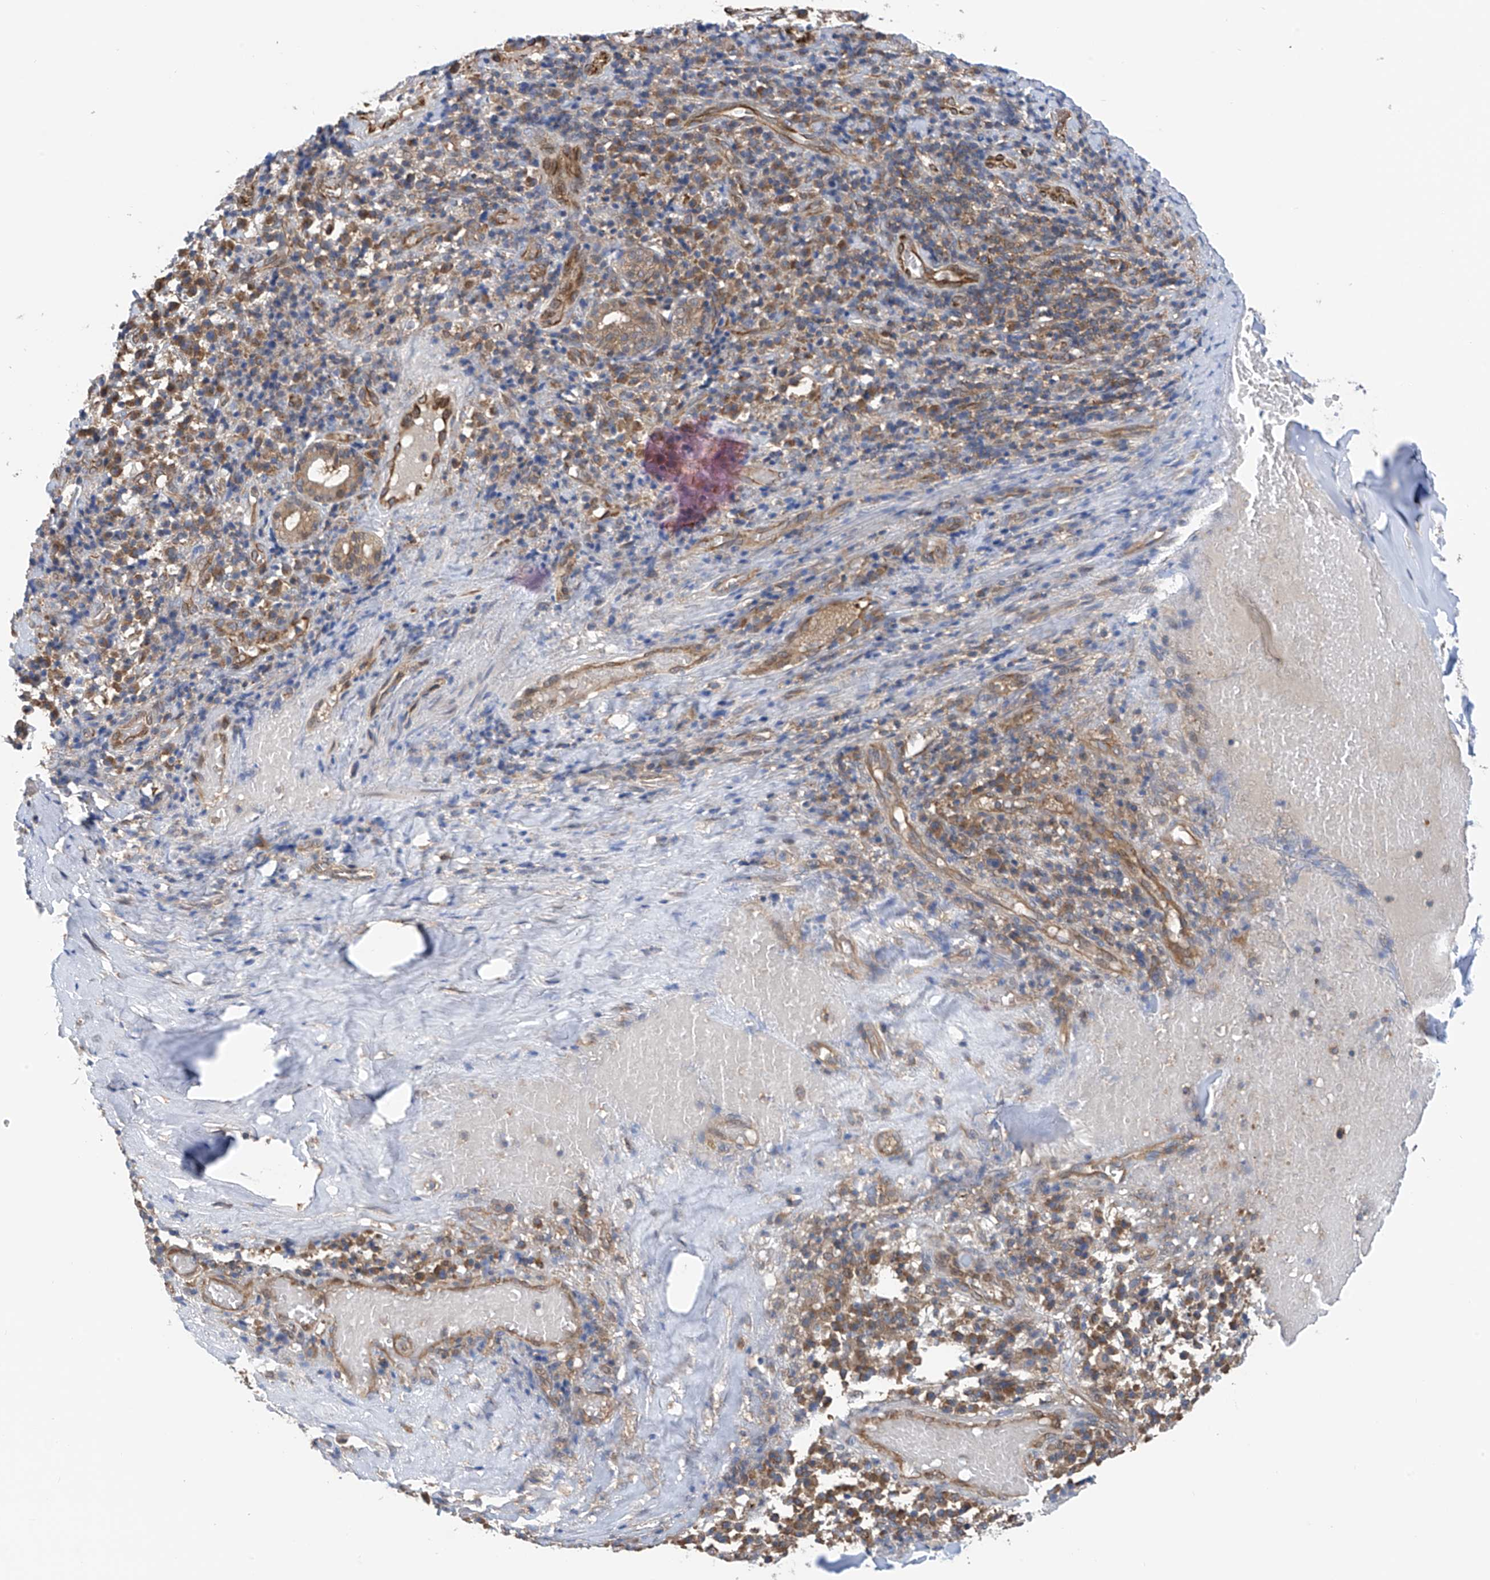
{"staining": {"intensity": "negative", "quantity": "none", "location": "none"}, "tissue": "adipose tissue", "cell_type": "Adipocytes", "image_type": "normal", "snomed": [{"axis": "morphology", "description": "Normal tissue, NOS"}, {"axis": "morphology", "description": "Basal cell carcinoma"}, {"axis": "topography", "description": "Cartilage tissue"}, {"axis": "topography", "description": "Nasopharynx"}, {"axis": "topography", "description": "Oral tissue"}], "caption": "DAB immunohistochemical staining of unremarkable human adipose tissue reveals no significant staining in adipocytes. Brightfield microscopy of immunohistochemistry stained with DAB (3,3'-diaminobenzidine) (brown) and hematoxylin (blue), captured at high magnification.", "gene": "CHPF", "patient": {"sex": "female", "age": 77}}